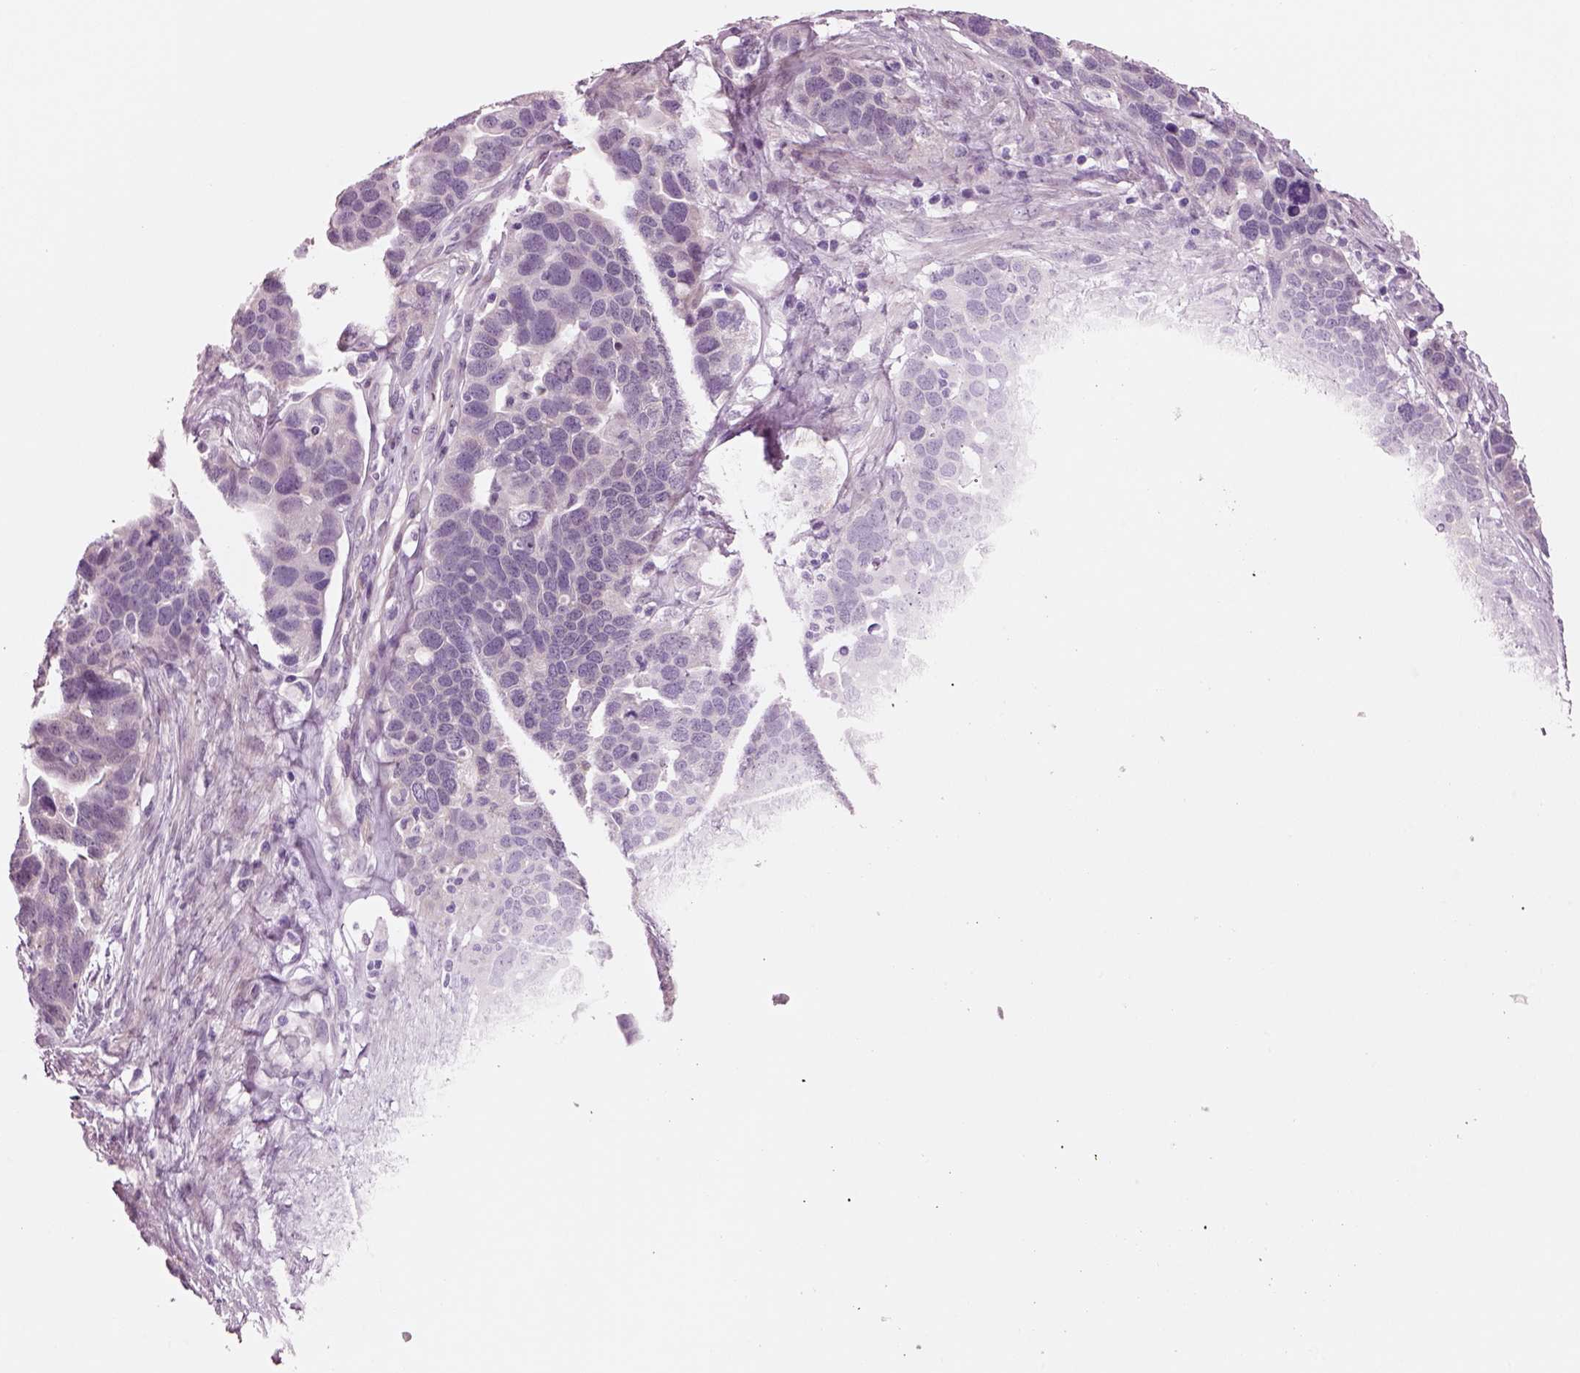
{"staining": {"intensity": "negative", "quantity": "none", "location": "none"}, "tissue": "ovarian cancer", "cell_type": "Tumor cells", "image_type": "cancer", "snomed": [{"axis": "morphology", "description": "Cystadenocarcinoma, serous, NOS"}, {"axis": "topography", "description": "Ovary"}], "caption": "High power microscopy micrograph of an IHC micrograph of ovarian serous cystadenocarcinoma, revealing no significant staining in tumor cells.", "gene": "SCML2", "patient": {"sex": "female", "age": 54}}